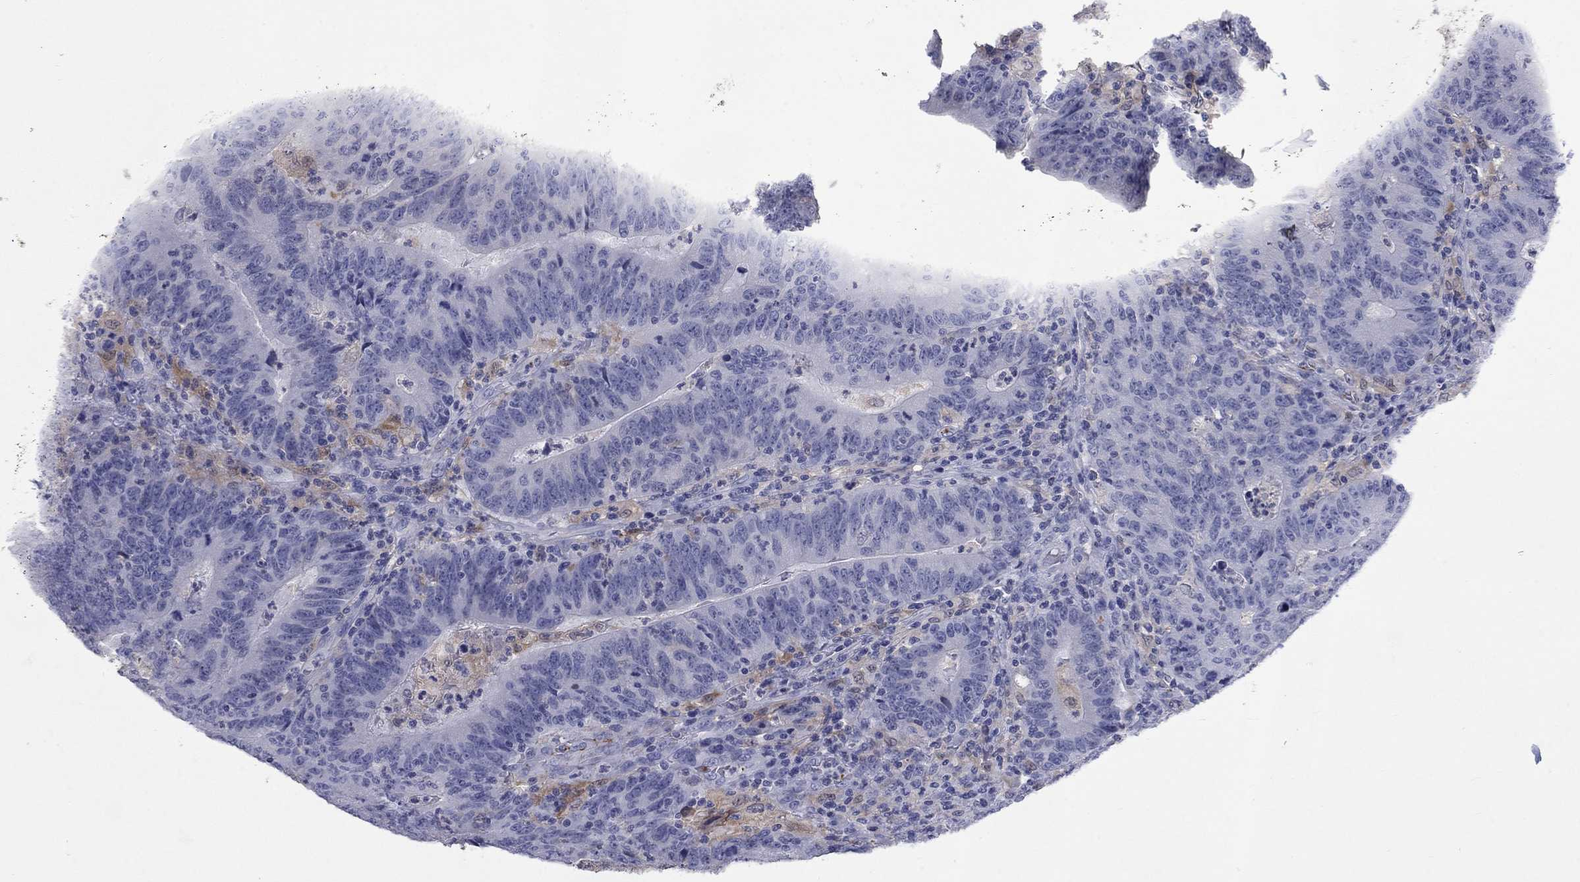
{"staining": {"intensity": "negative", "quantity": "none", "location": "none"}, "tissue": "colorectal cancer", "cell_type": "Tumor cells", "image_type": "cancer", "snomed": [{"axis": "morphology", "description": "Adenocarcinoma, NOS"}, {"axis": "topography", "description": "Colon"}], "caption": "The photomicrograph shows no staining of tumor cells in colorectal cancer.", "gene": "PLEK", "patient": {"sex": "female", "age": 75}}